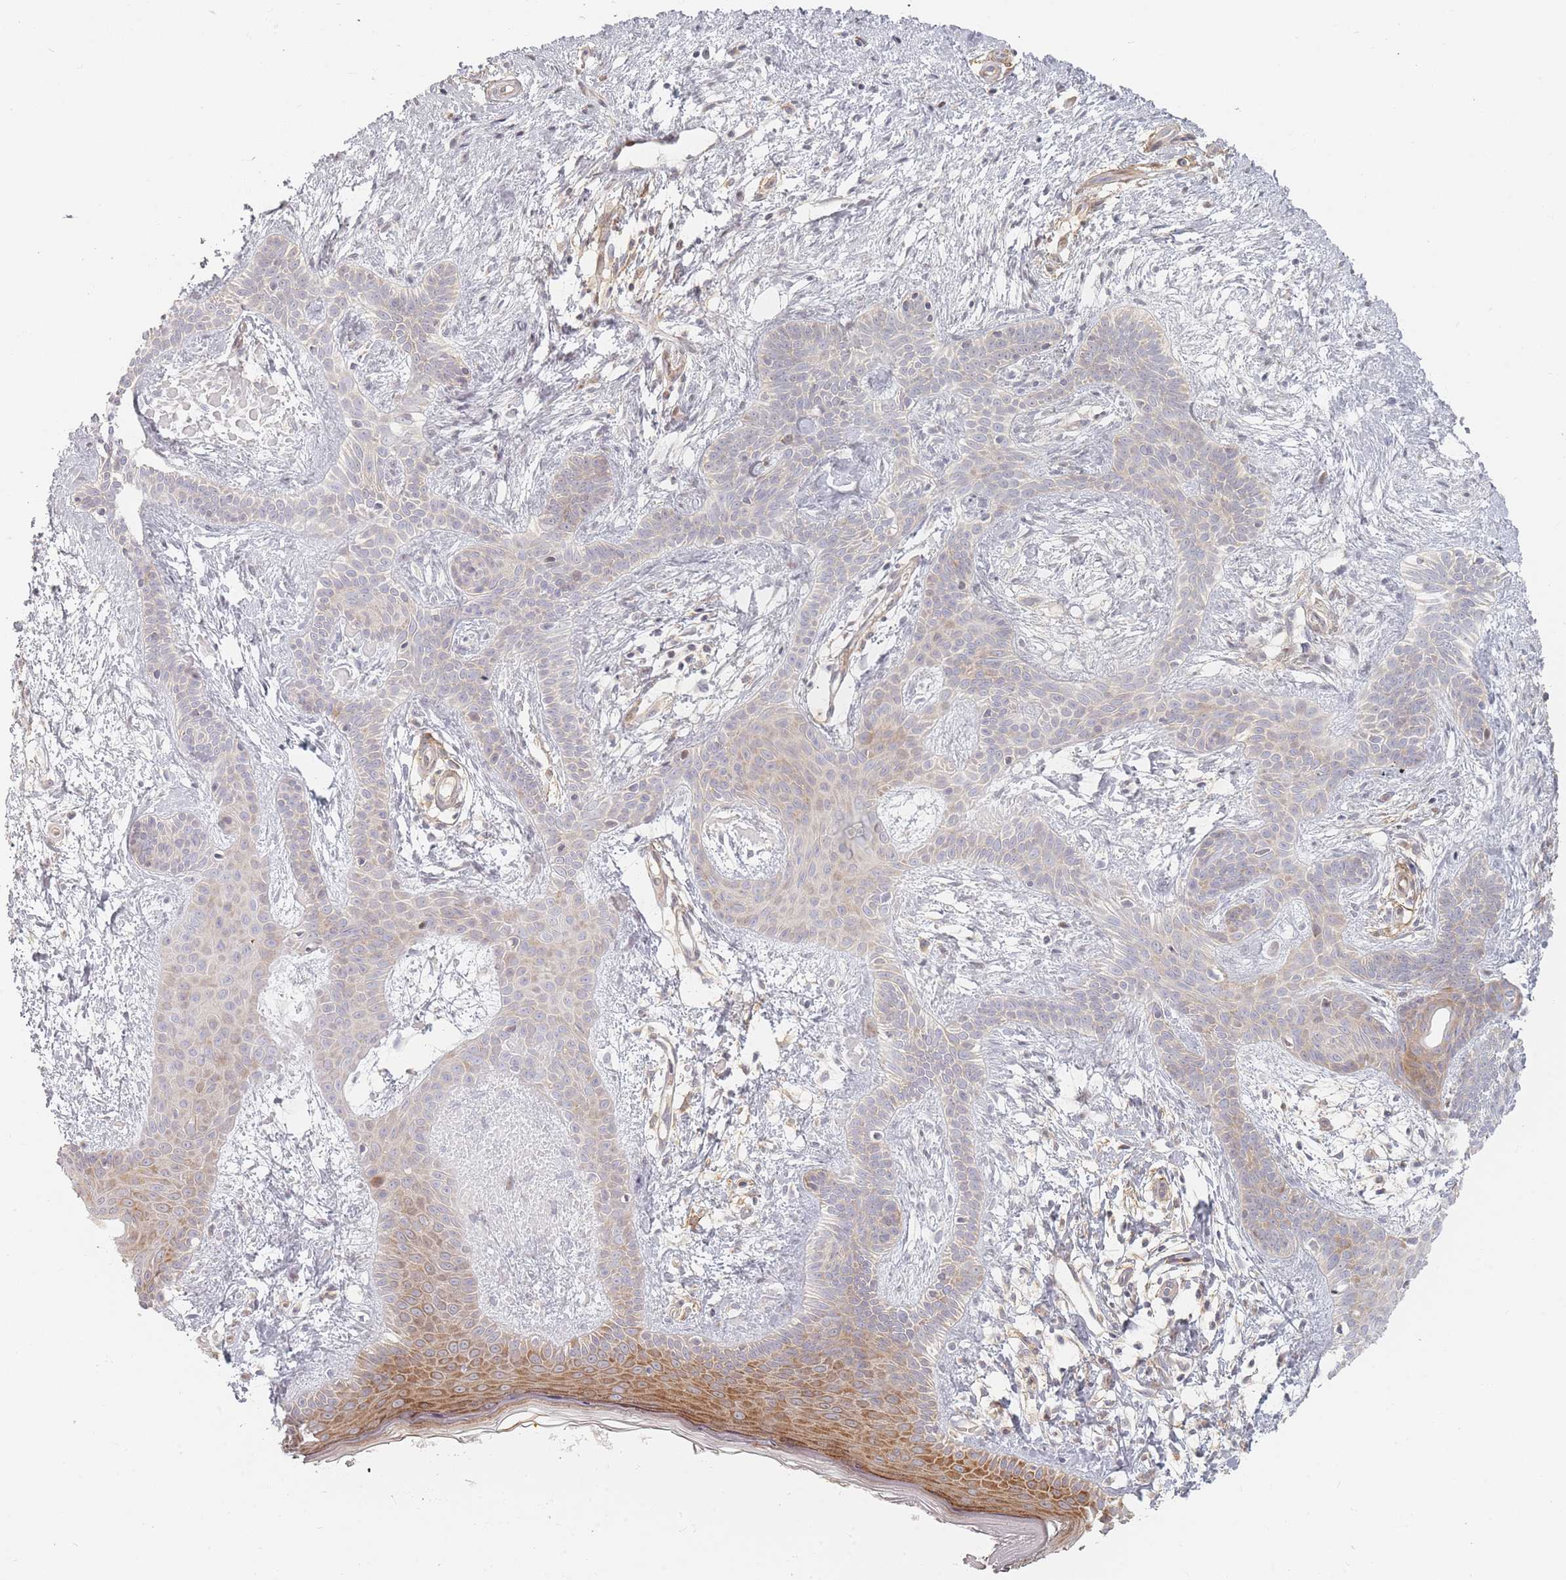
{"staining": {"intensity": "moderate", "quantity": "<25%", "location": "cytoplasmic/membranous"}, "tissue": "skin cancer", "cell_type": "Tumor cells", "image_type": "cancer", "snomed": [{"axis": "morphology", "description": "Basal cell carcinoma"}, {"axis": "topography", "description": "Skin"}], "caption": "A low amount of moderate cytoplasmic/membranous expression is appreciated in approximately <25% of tumor cells in basal cell carcinoma (skin) tissue.", "gene": "ZKSCAN7", "patient": {"sex": "male", "age": 78}}